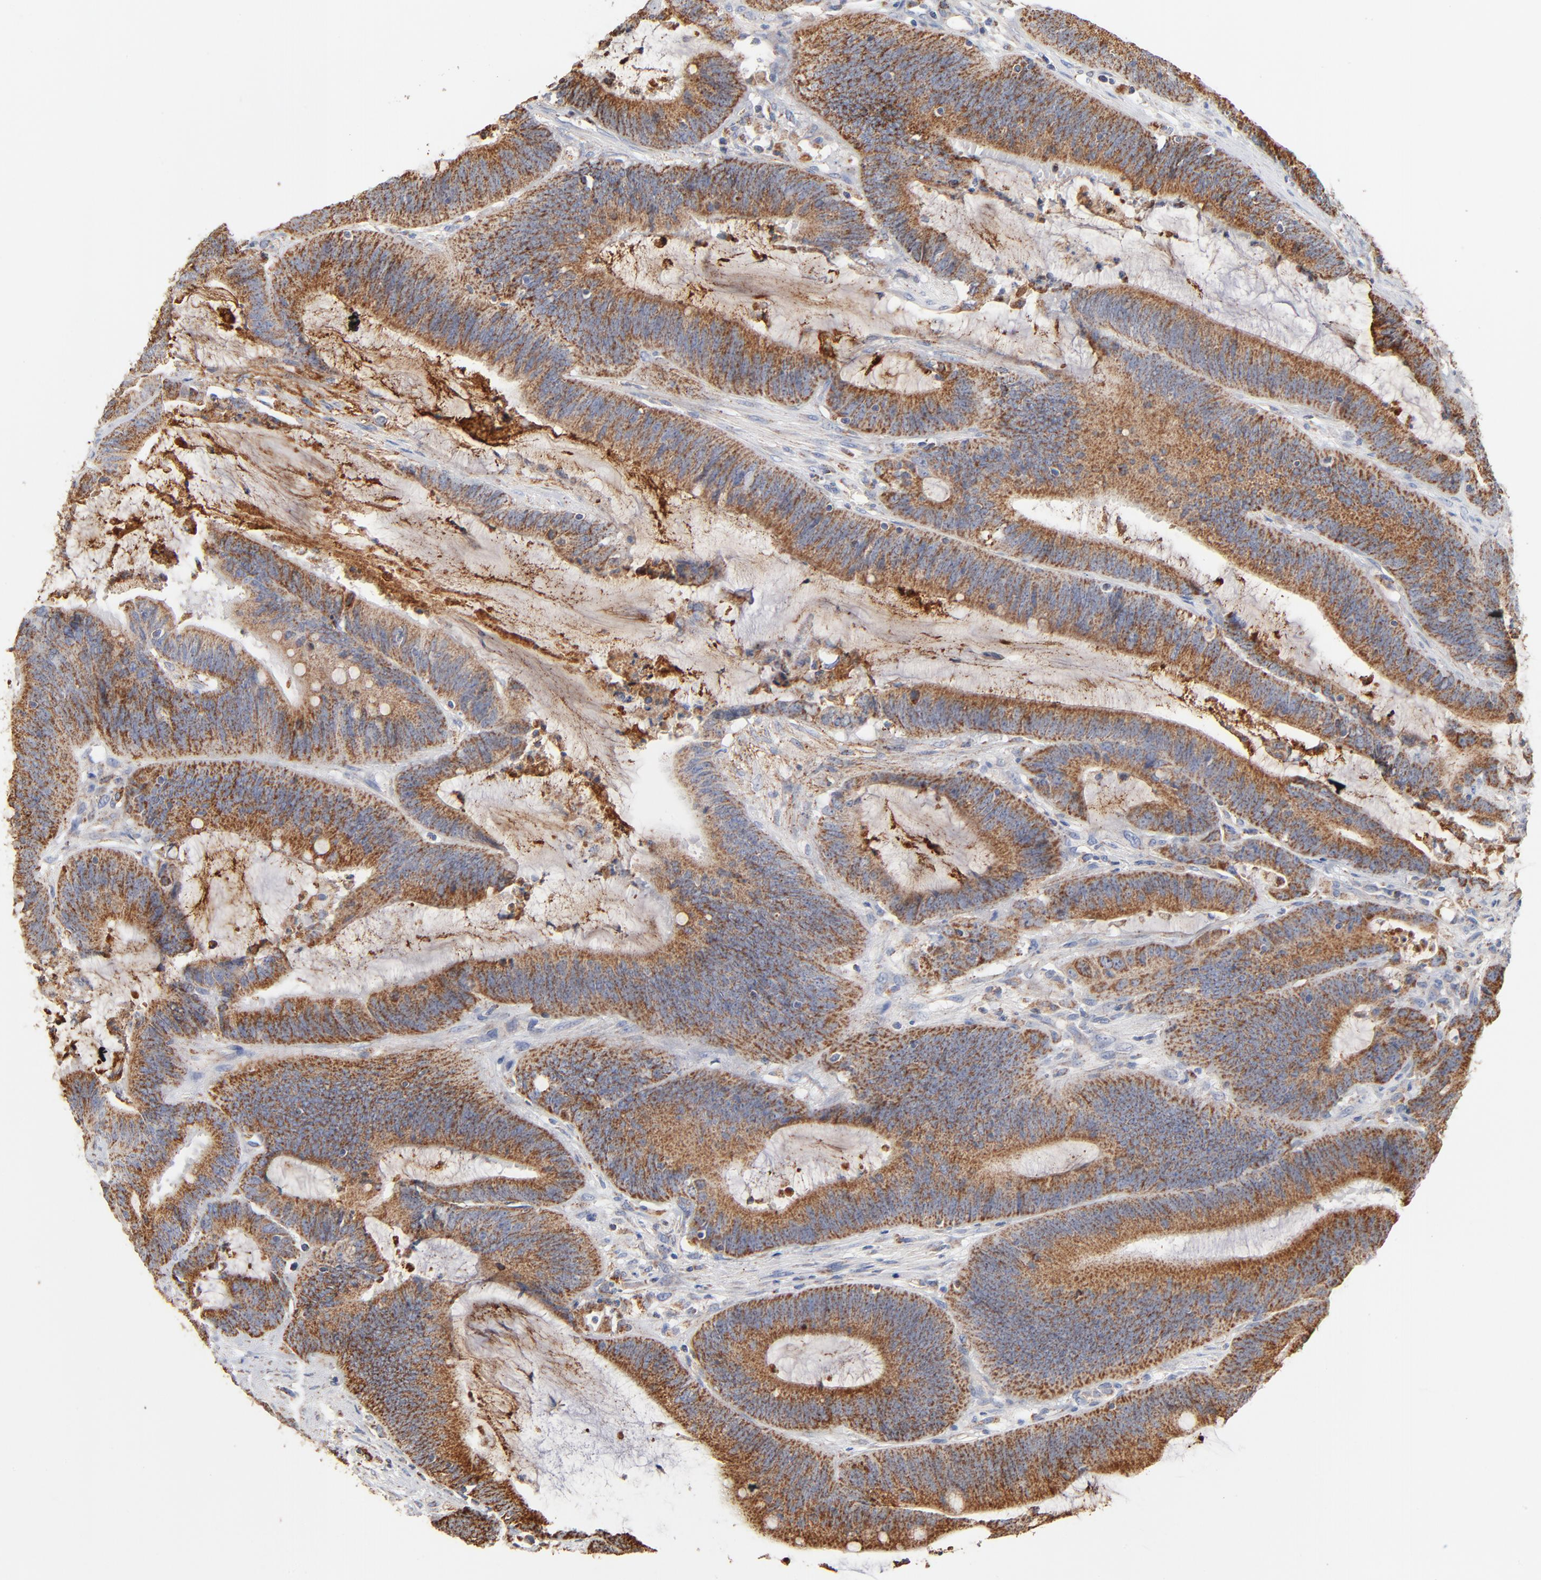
{"staining": {"intensity": "strong", "quantity": ">75%", "location": "cytoplasmic/membranous"}, "tissue": "colorectal cancer", "cell_type": "Tumor cells", "image_type": "cancer", "snomed": [{"axis": "morphology", "description": "Adenocarcinoma, NOS"}, {"axis": "topography", "description": "Rectum"}], "caption": "The immunohistochemical stain highlights strong cytoplasmic/membranous staining in tumor cells of adenocarcinoma (colorectal) tissue.", "gene": "UQCRC1", "patient": {"sex": "female", "age": 66}}